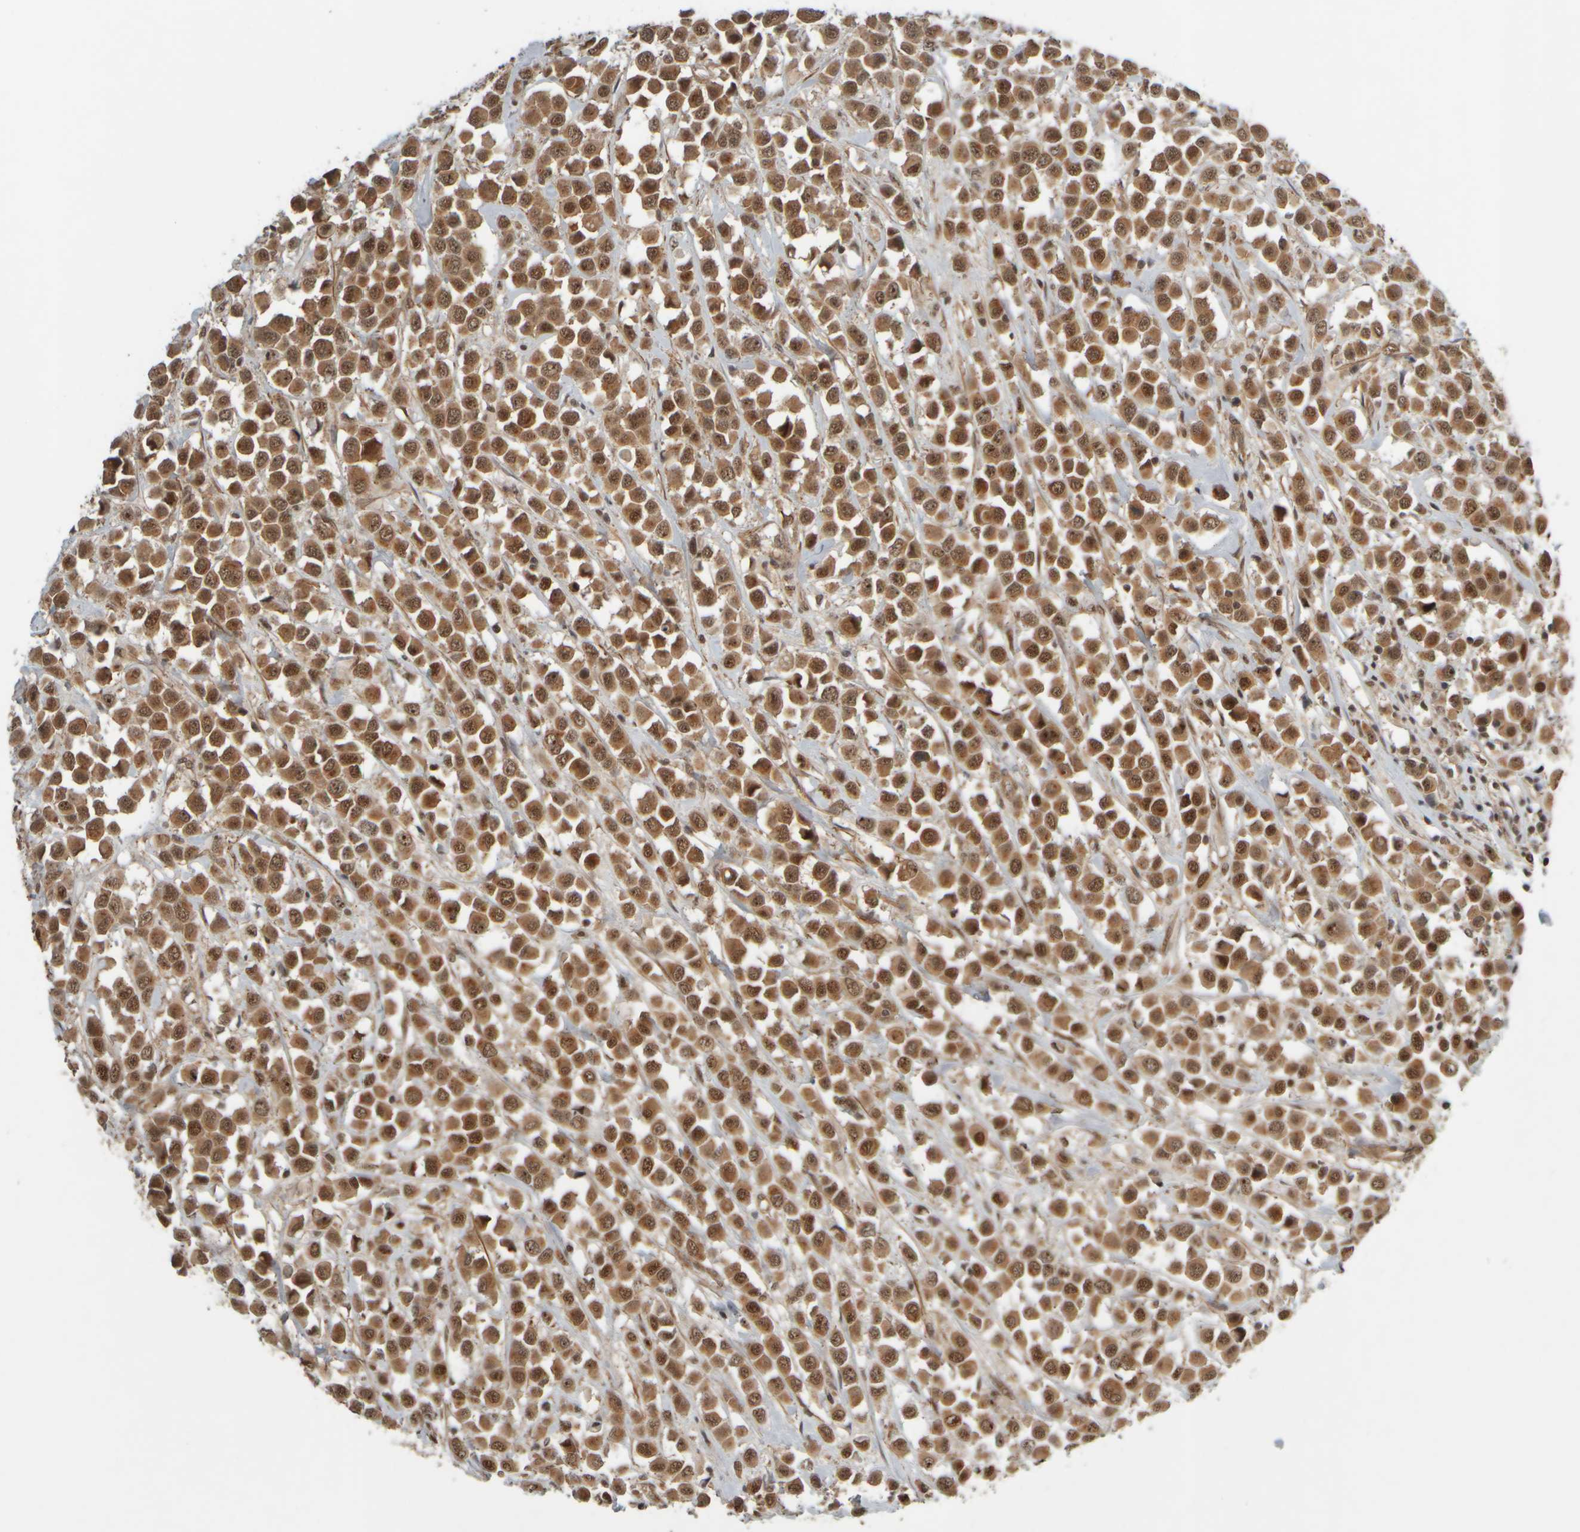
{"staining": {"intensity": "strong", "quantity": ">75%", "location": "cytoplasmic/membranous"}, "tissue": "breast cancer", "cell_type": "Tumor cells", "image_type": "cancer", "snomed": [{"axis": "morphology", "description": "Duct carcinoma"}, {"axis": "topography", "description": "Breast"}], "caption": "Human intraductal carcinoma (breast) stained with a protein marker shows strong staining in tumor cells.", "gene": "SYNRG", "patient": {"sex": "female", "age": 61}}